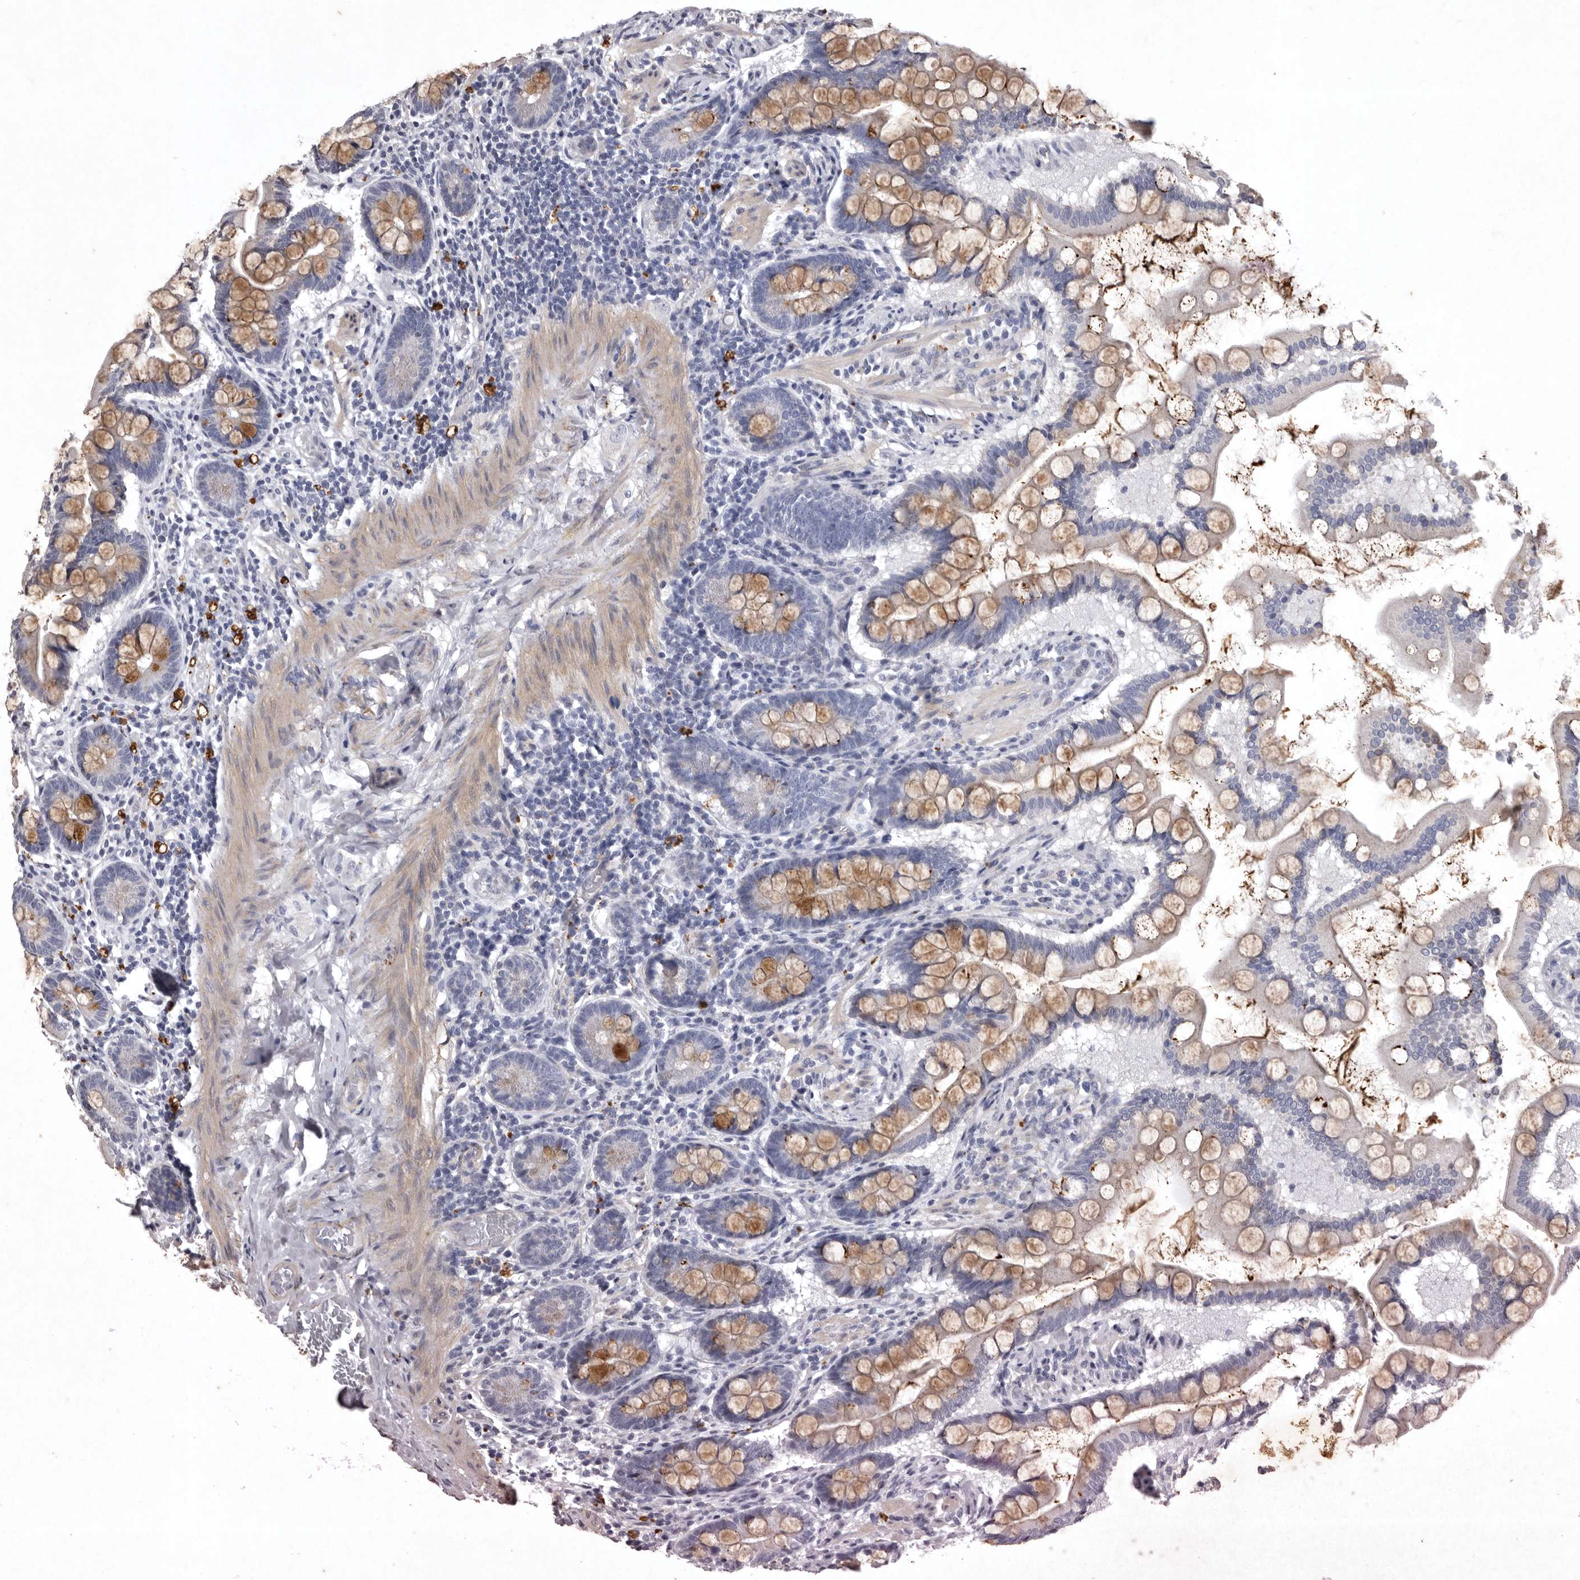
{"staining": {"intensity": "moderate", "quantity": "25%-75%", "location": "cytoplasmic/membranous"}, "tissue": "small intestine", "cell_type": "Glandular cells", "image_type": "normal", "snomed": [{"axis": "morphology", "description": "Normal tissue, NOS"}, {"axis": "topography", "description": "Small intestine"}], "caption": "About 25%-75% of glandular cells in benign human small intestine exhibit moderate cytoplasmic/membranous protein staining as visualized by brown immunohistochemical staining.", "gene": "NKAIN4", "patient": {"sex": "male", "age": 41}}